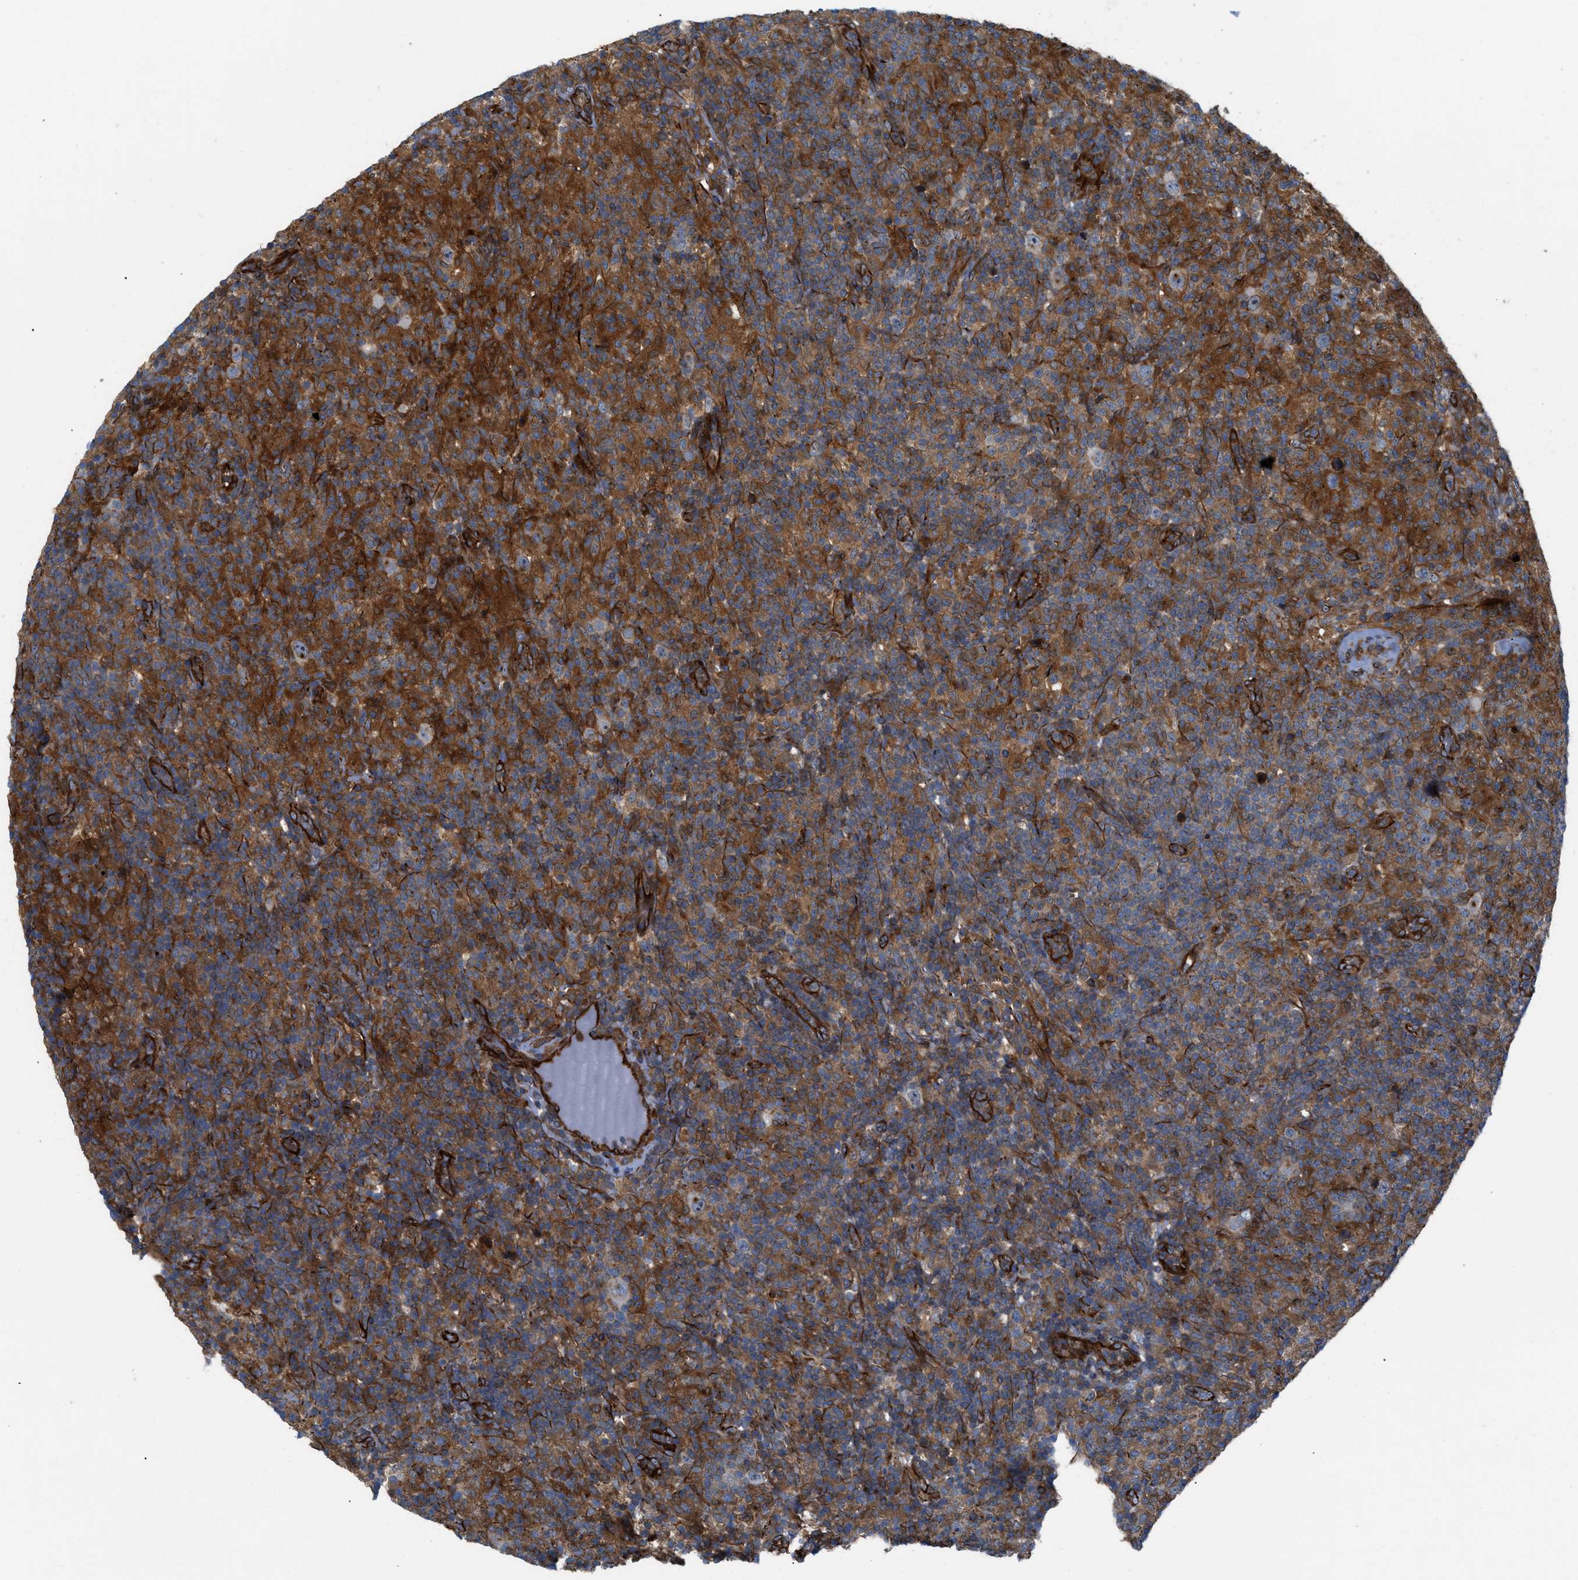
{"staining": {"intensity": "negative", "quantity": "none", "location": "none"}, "tissue": "lymphoma", "cell_type": "Tumor cells", "image_type": "cancer", "snomed": [{"axis": "morphology", "description": "Hodgkin's disease, NOS"}, {"axis": "topography", "description": "Lymph node"}], "caption": "This is an IHC image of human Hodgkin's disease. There is no expression in tumor cells.", "gene": "PTPRE", "patient": {"sex": "male", "age": 70}}